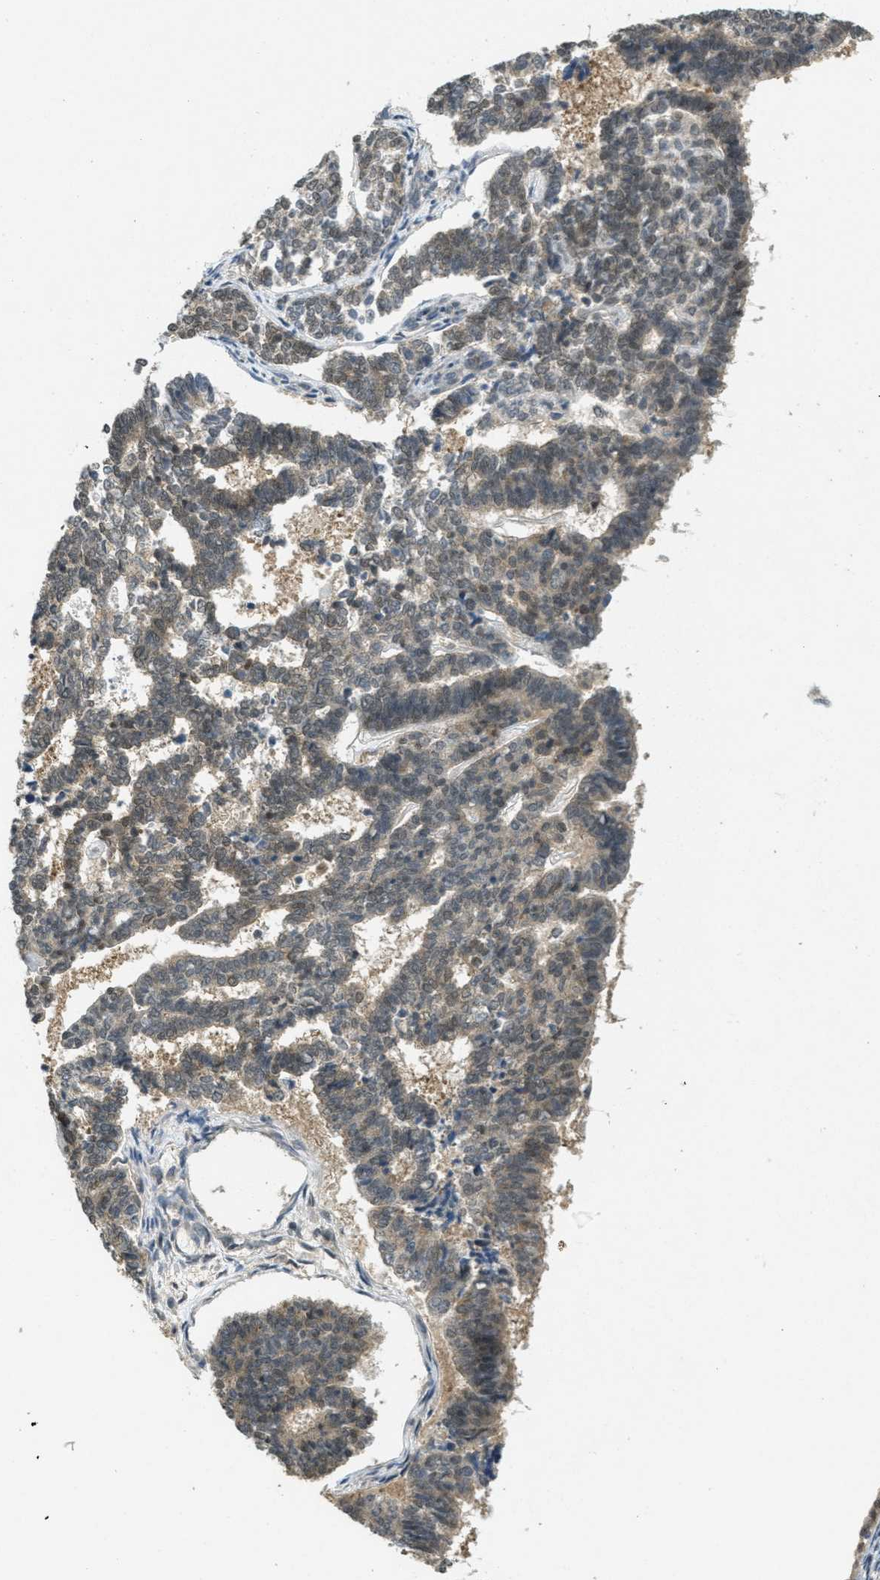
{"staining": {"intensity": "weak", "quantity": ">75%", "location": "cytoplasmic/membranous,nuclear"}, "tissue": "endometrial cancer", "cell_type": "Tumor cells", "image_type": "cancer", "snomed": [{"axis": "morphology", "description": "Adenocarcinoma, NOS"}, {"axis": "topography", "description": "Endometrium"}], "caption": "Endometrial cancer was stained to show a protein in brown. There is low levels of weak cytoplasmic/membranous and nuclear staining in about >75% of tumor cells.", "gene": "DNAJB1", "patient": {"sex": "female", "age": 70}}